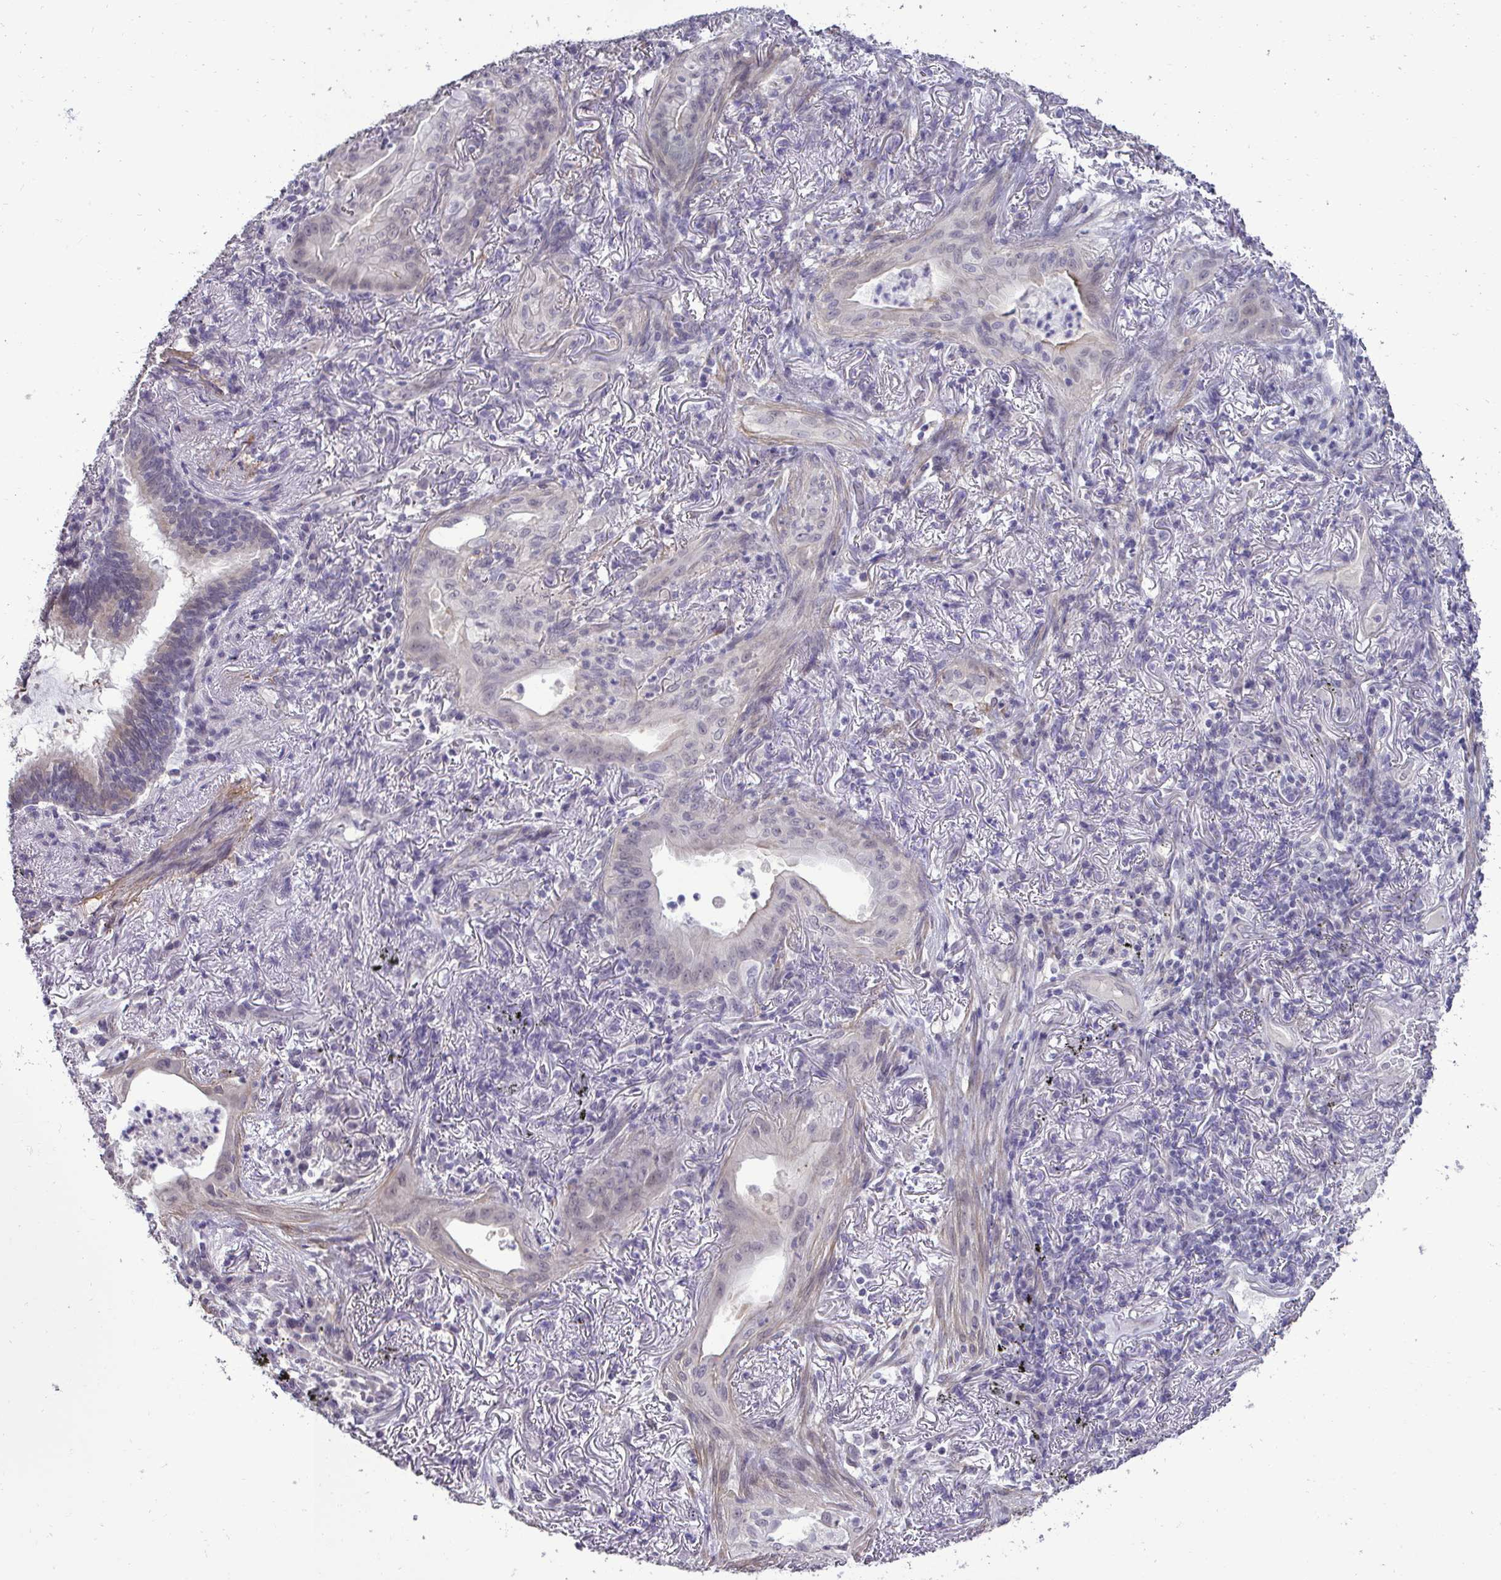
{"staining": {"intensity": "negative", "quantity": "none", "location": "none"}, "tissue": "lung cancer", "cell_type": "Tumor cells", "image_type": "cancer", "snomed": [{"axis": "morphology", "description": "Adenocarcinoma, NOS"}, {"axis": "topography", "description": "Lung"}], "caption": "Immunohistochemistry (IHC) micrograph of neoplastic tissue: lung adenocarcinoma stained with DAB demonstrates no significant protein staining in tumor cells.", "gene": "SLC30A3", "patient": {"sex": "male", "age": 77}}